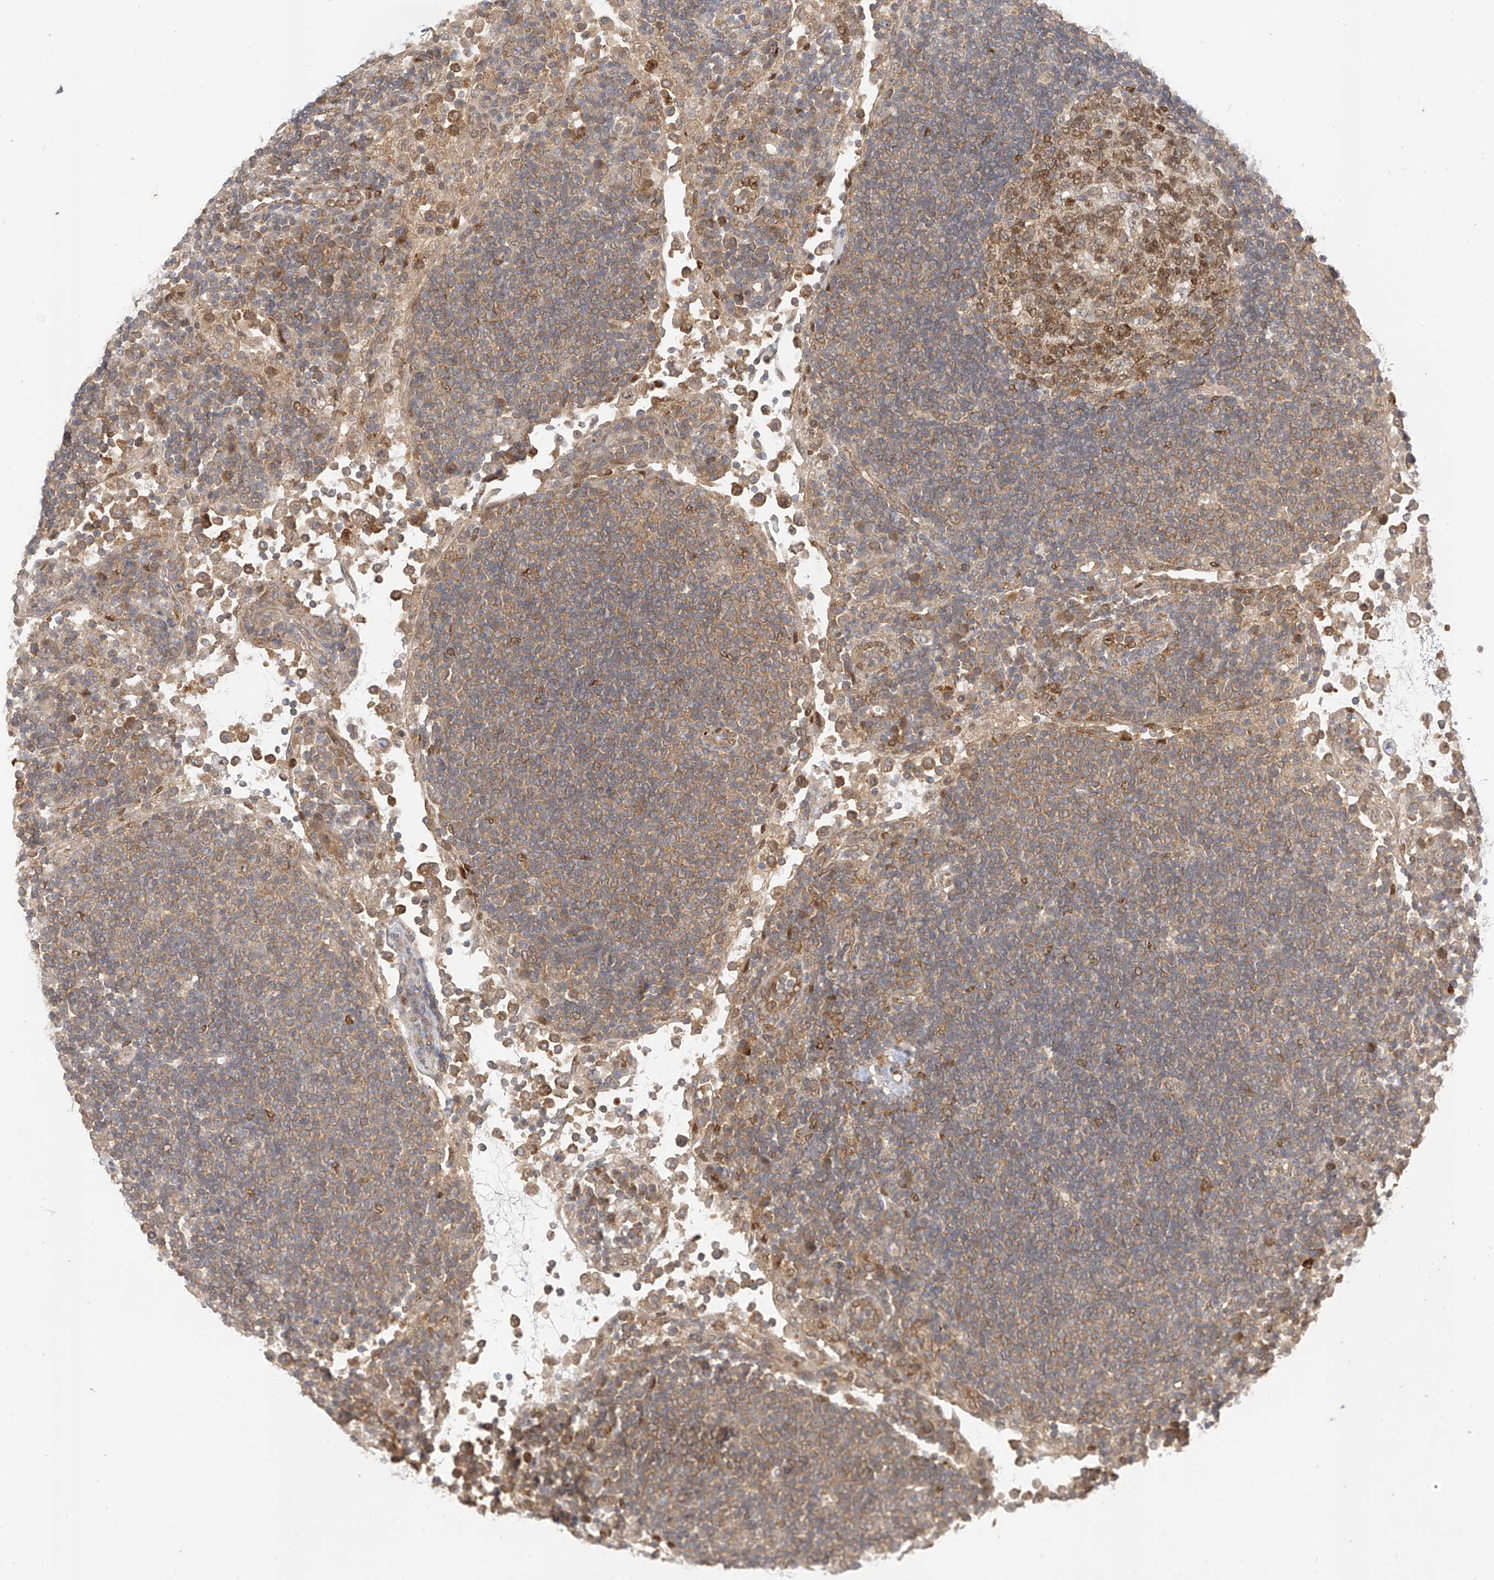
{"staining": {"intensity": "strong", "quantity": "25%-75%", "location": "cytoplasmic/membranous,nuclear"}, "tissue": "lymph node", "cell_type": "Germinal center cells", "image_type": "normal", "snomed": [{"axis": "morphology", "description": "Normal tissue, NOS"}, {"axis": "topography", "description": "Lymph node"}], "caption": "This image displays unremarkable lymph node stained with IHC to label a protein in brown. The cytoplasmic/membranous,nuclear of germinal center cells show strong positivity for the protein. Nuclei are counter-stained blue.", "gene": "MRTFA", "patient": {"sex": "female", "age": 53}}